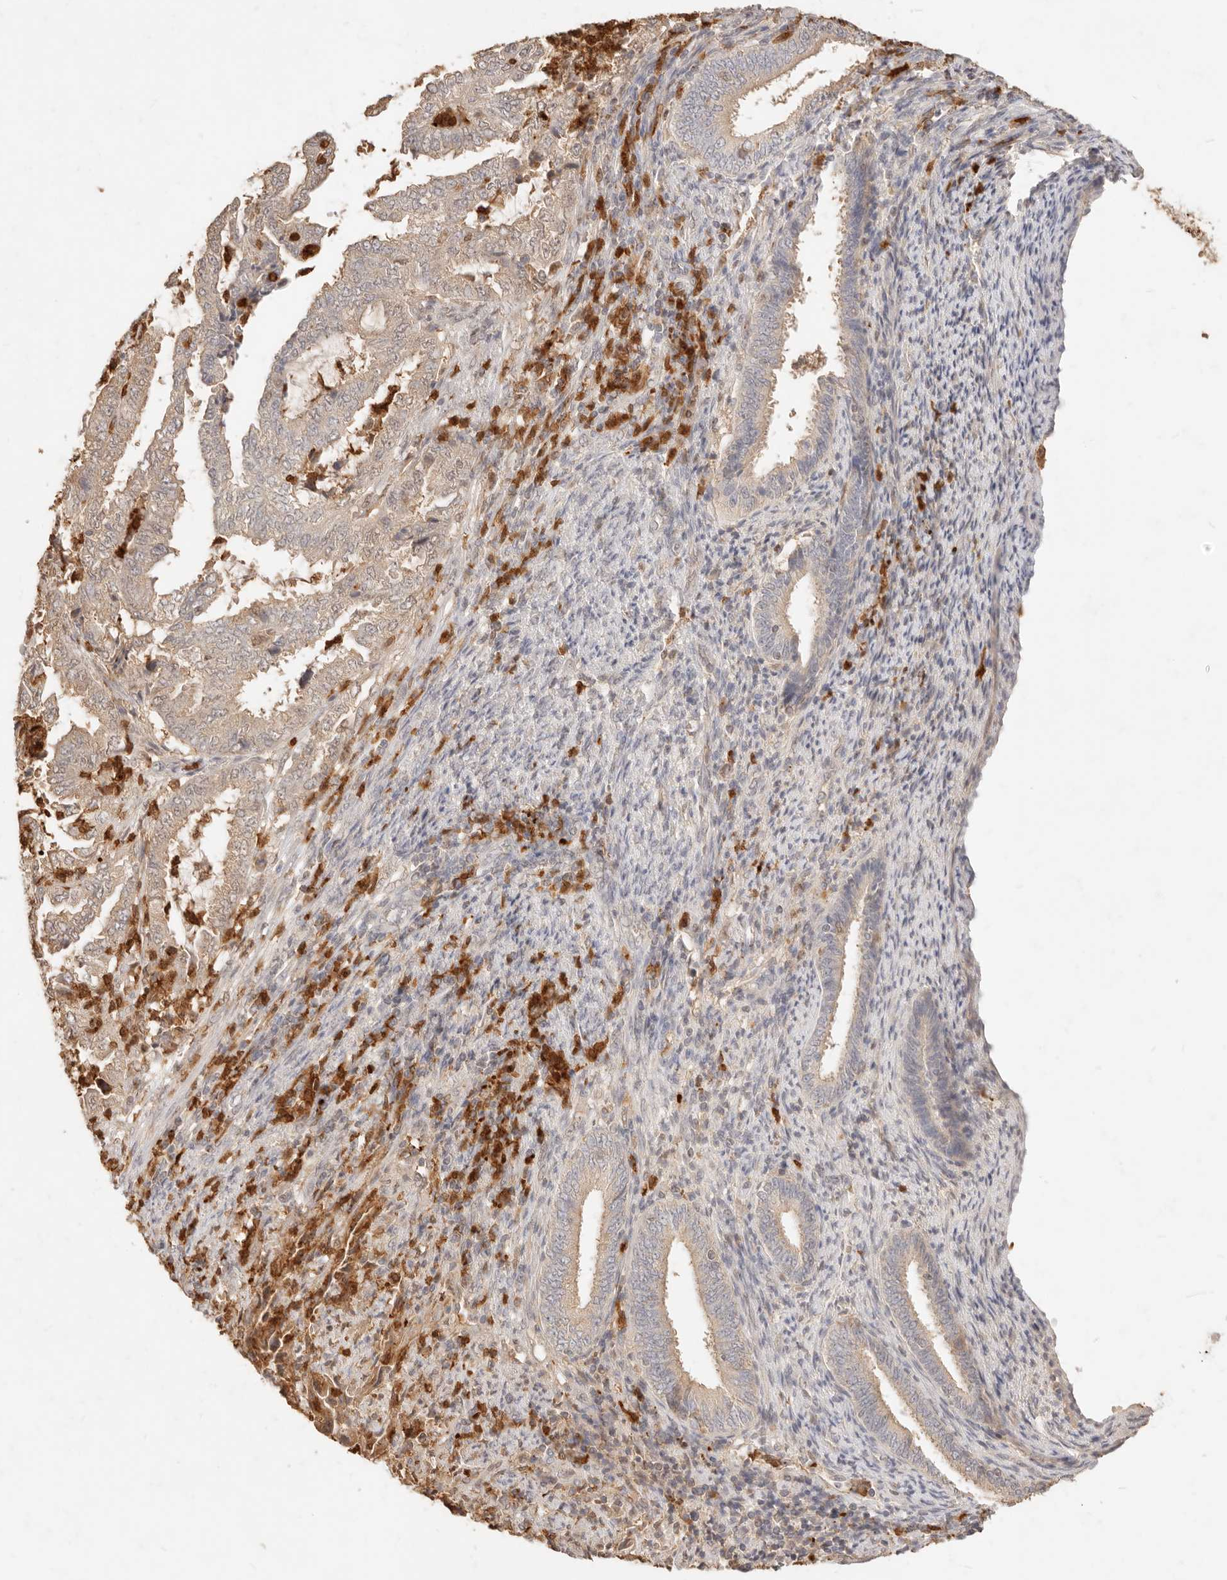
{"staining": {"intensity": "weak", "quantity": "25%-75%", "location": "cytoplasmic/membranous"}, "tissue": "endometrial cancer", "cell_type": "Tumor cells", "image_type": "cancer", "snomed": [{"axis": "morphology", "description": "Adenocarcinoma, NOS"}, {"axis": "topography", "description": "Endometrium"}], "caption": "IHC staining of adenocarcinoma (endometrial), which demonstrates low levels of weak cytoplasmic/membranous positivity in about 25%-75% of tumor cells indicating weak cytoplasmic/membranous protein positivity. The staining was performed using DAB (brown) for protein detection and nuclei were counterstained in hematoxylin (blue).", "gene": "TMTC2", "patient": {"sex": "female", "age": 51}}